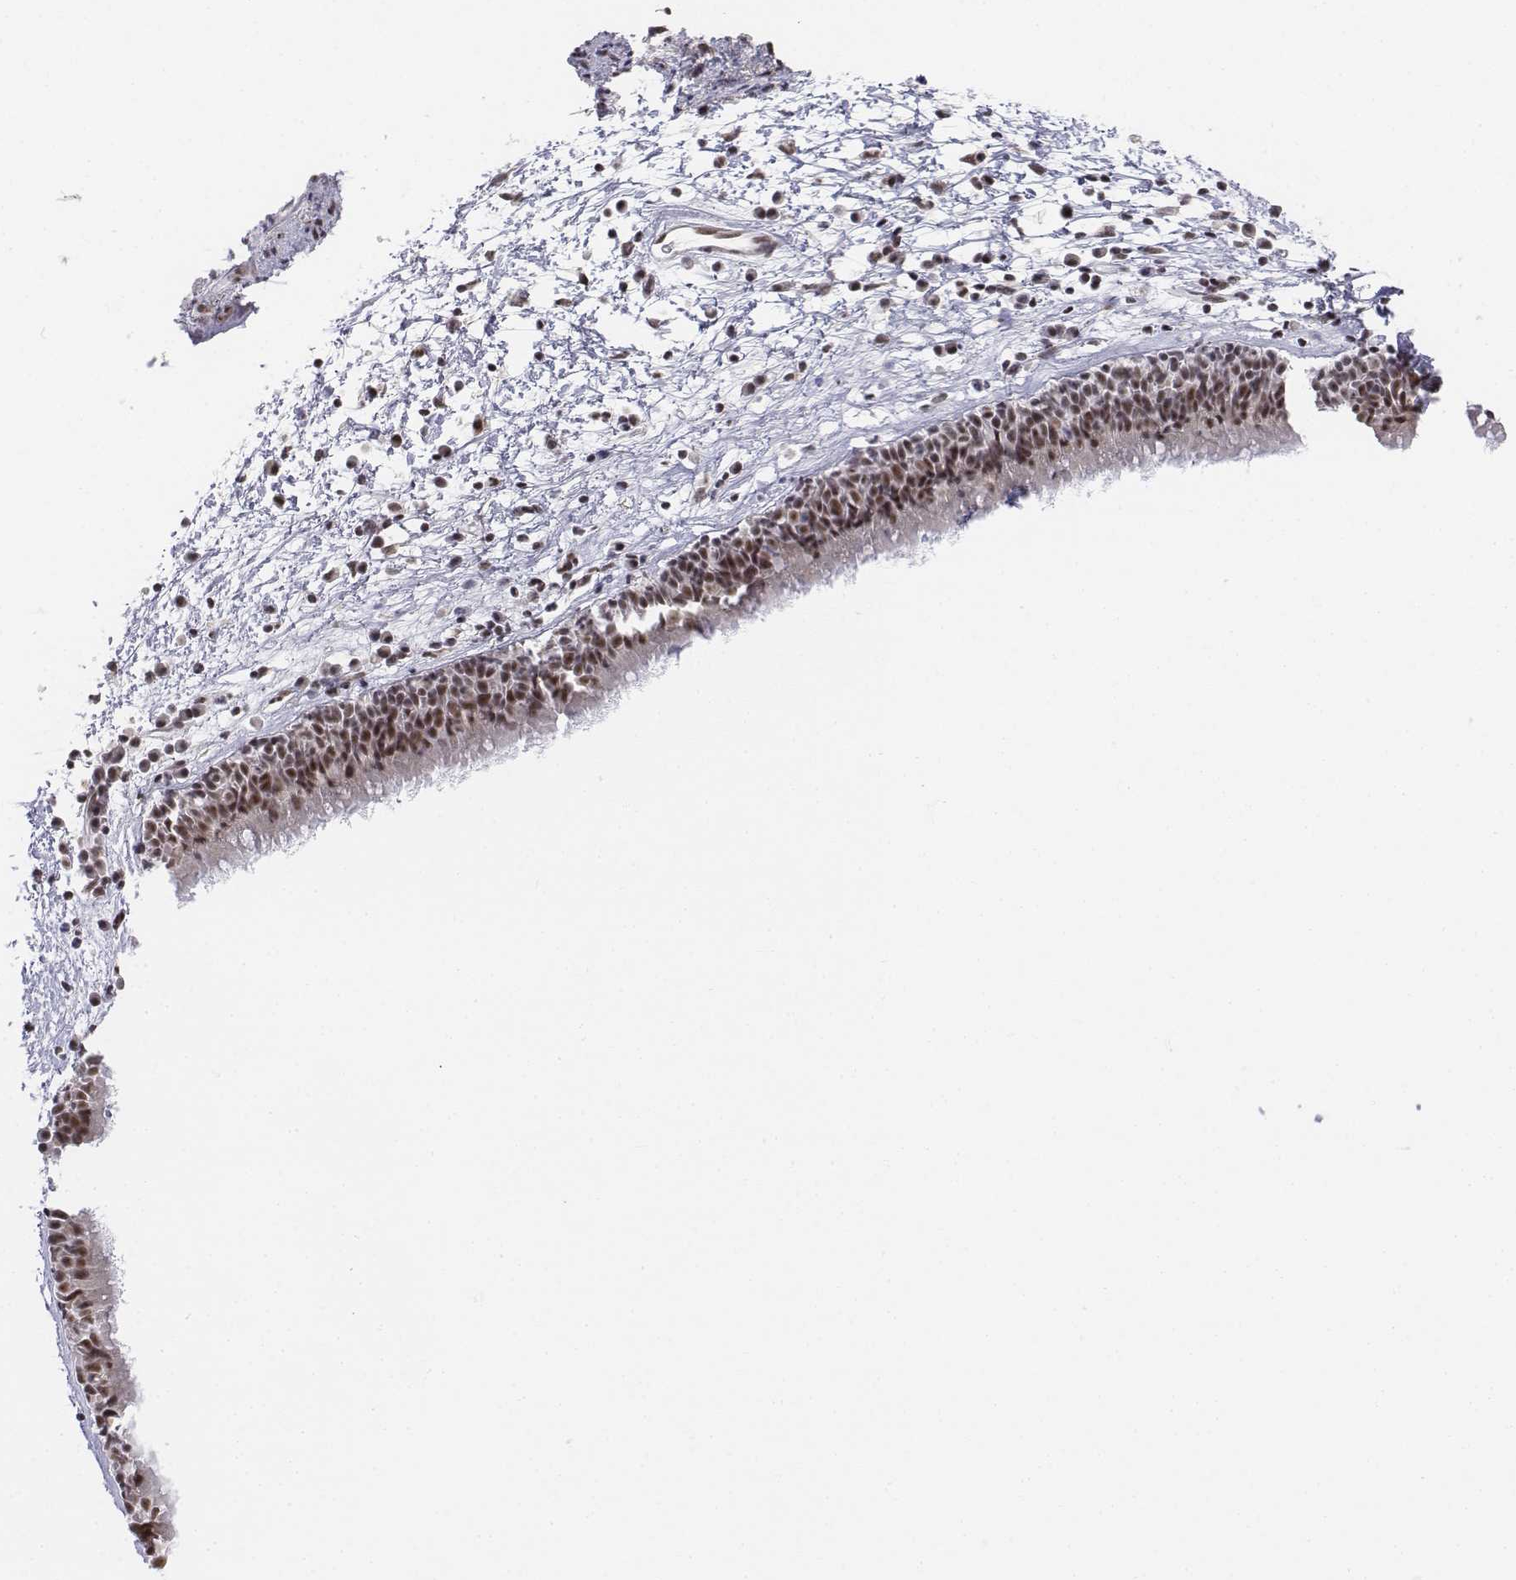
{"staining": {"intensity": "strong", "quantity": ">75%", "location": "nuclear"}, "tissue": "nasopharynx", "cell_type": "Respiratory epithelial cells", "image_type": "normal", "snomed": [{"axis": "morphology", "description": "Normal tissue, NOS"}, {"axis": "topography", "description": "Nasopharynx"}], "caption": "IHC (DAB) staining of unremarkable nasopharynx reveals strong nuclear protein expression in approximately >75% of respiratory epithelial cells.", "gene": "SETD1A", "patient": {"sex": "male", "age": 24}}